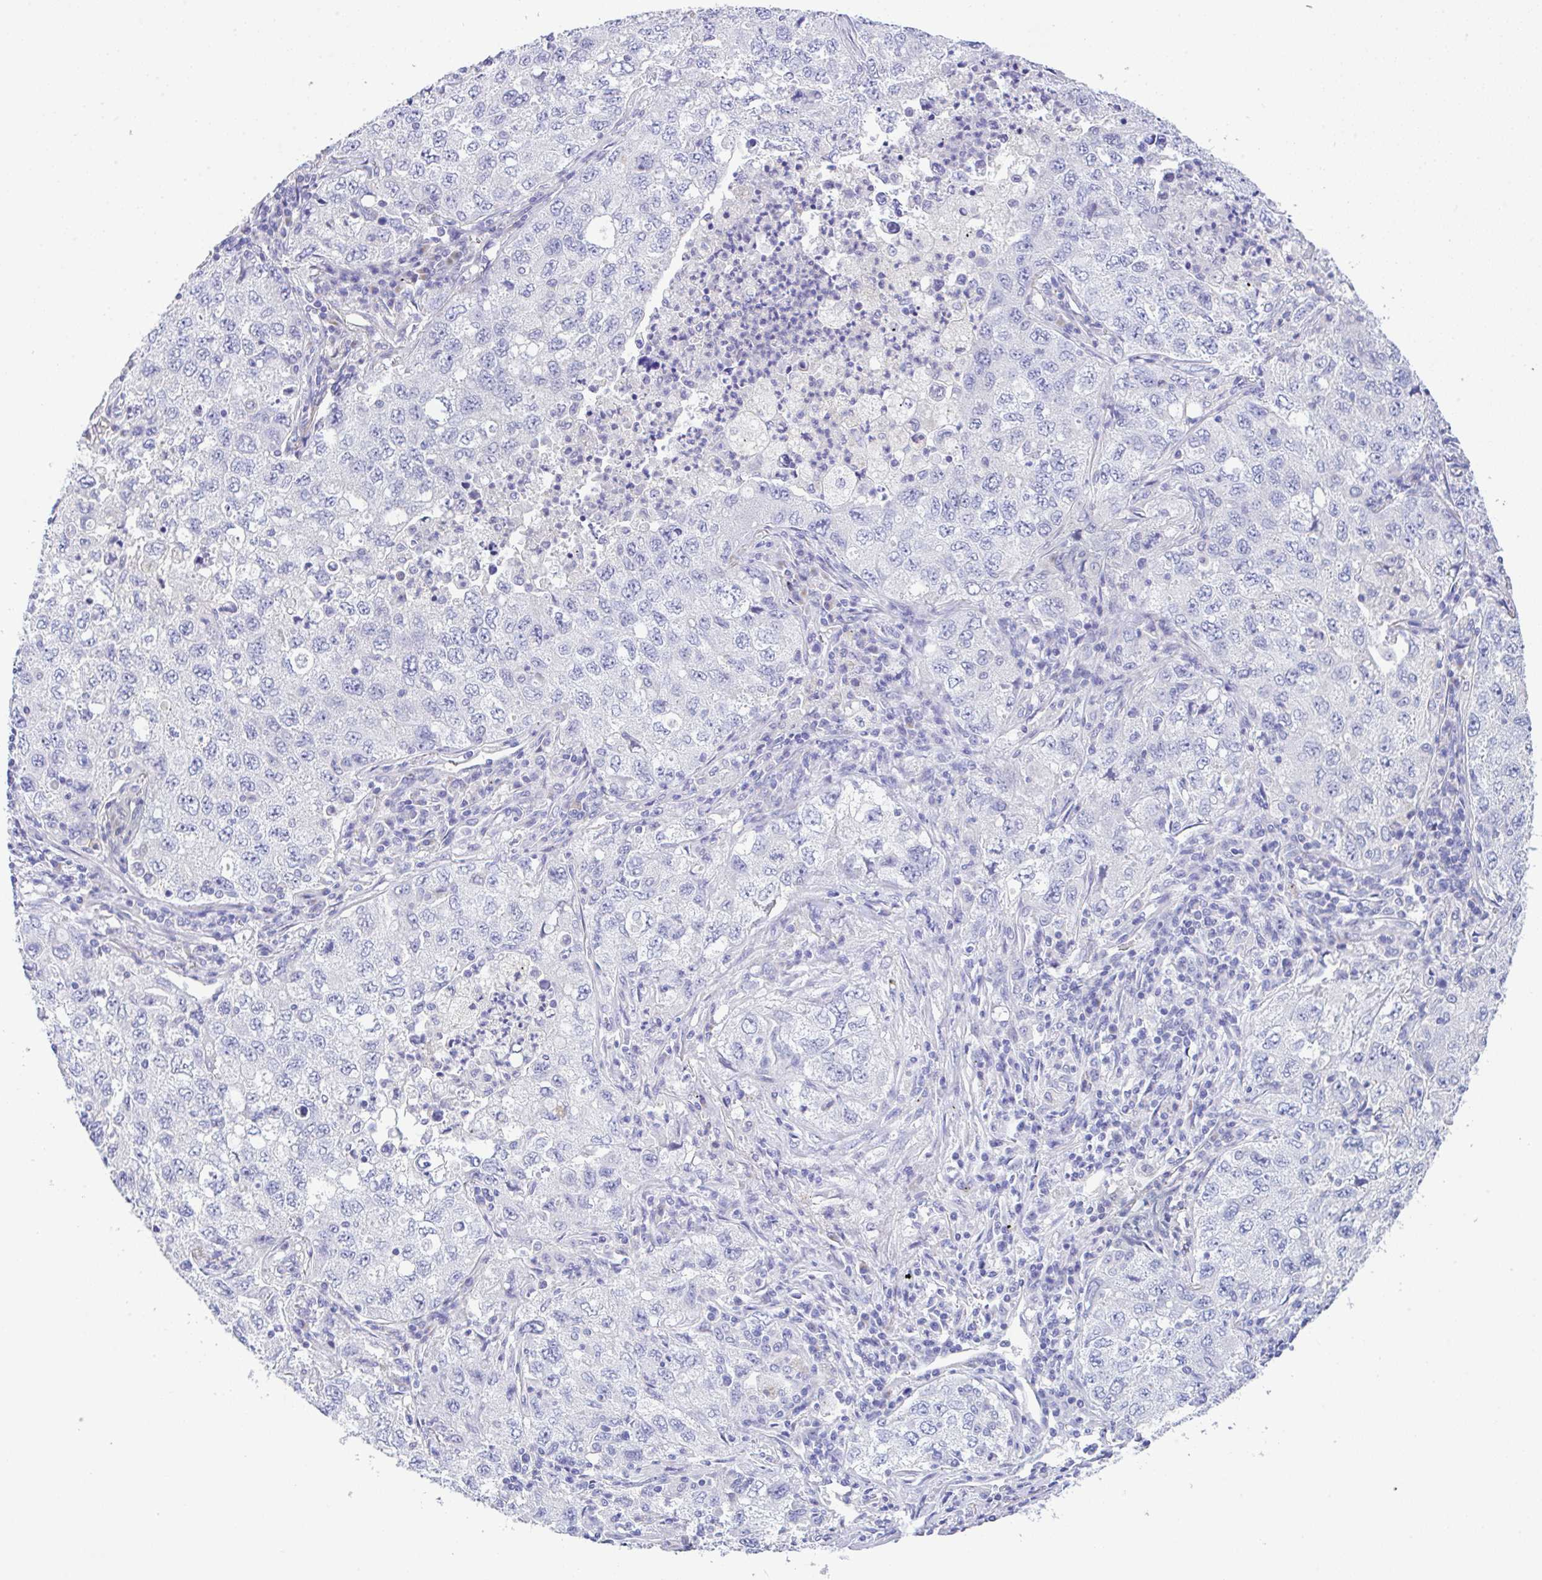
{"staining": {"intensity": "negative", "quantity": "none", "location": "none"}, "tissue": "lung cancer", "cell_type": "Tumor cells", "image_type": "cancer", "snomed": [{"axis": "morphology", "description": "Adenocarcinoma, NOS"}, {"axis": "topography", "description": "Lung"}], "caption": "This is an immunohistochemistry (IHC) histopathology image of lung cancer. There is no positivity in tumor cells.", "gene": "SERPINE3", "patient": {"sex": "female", "age": 57}}